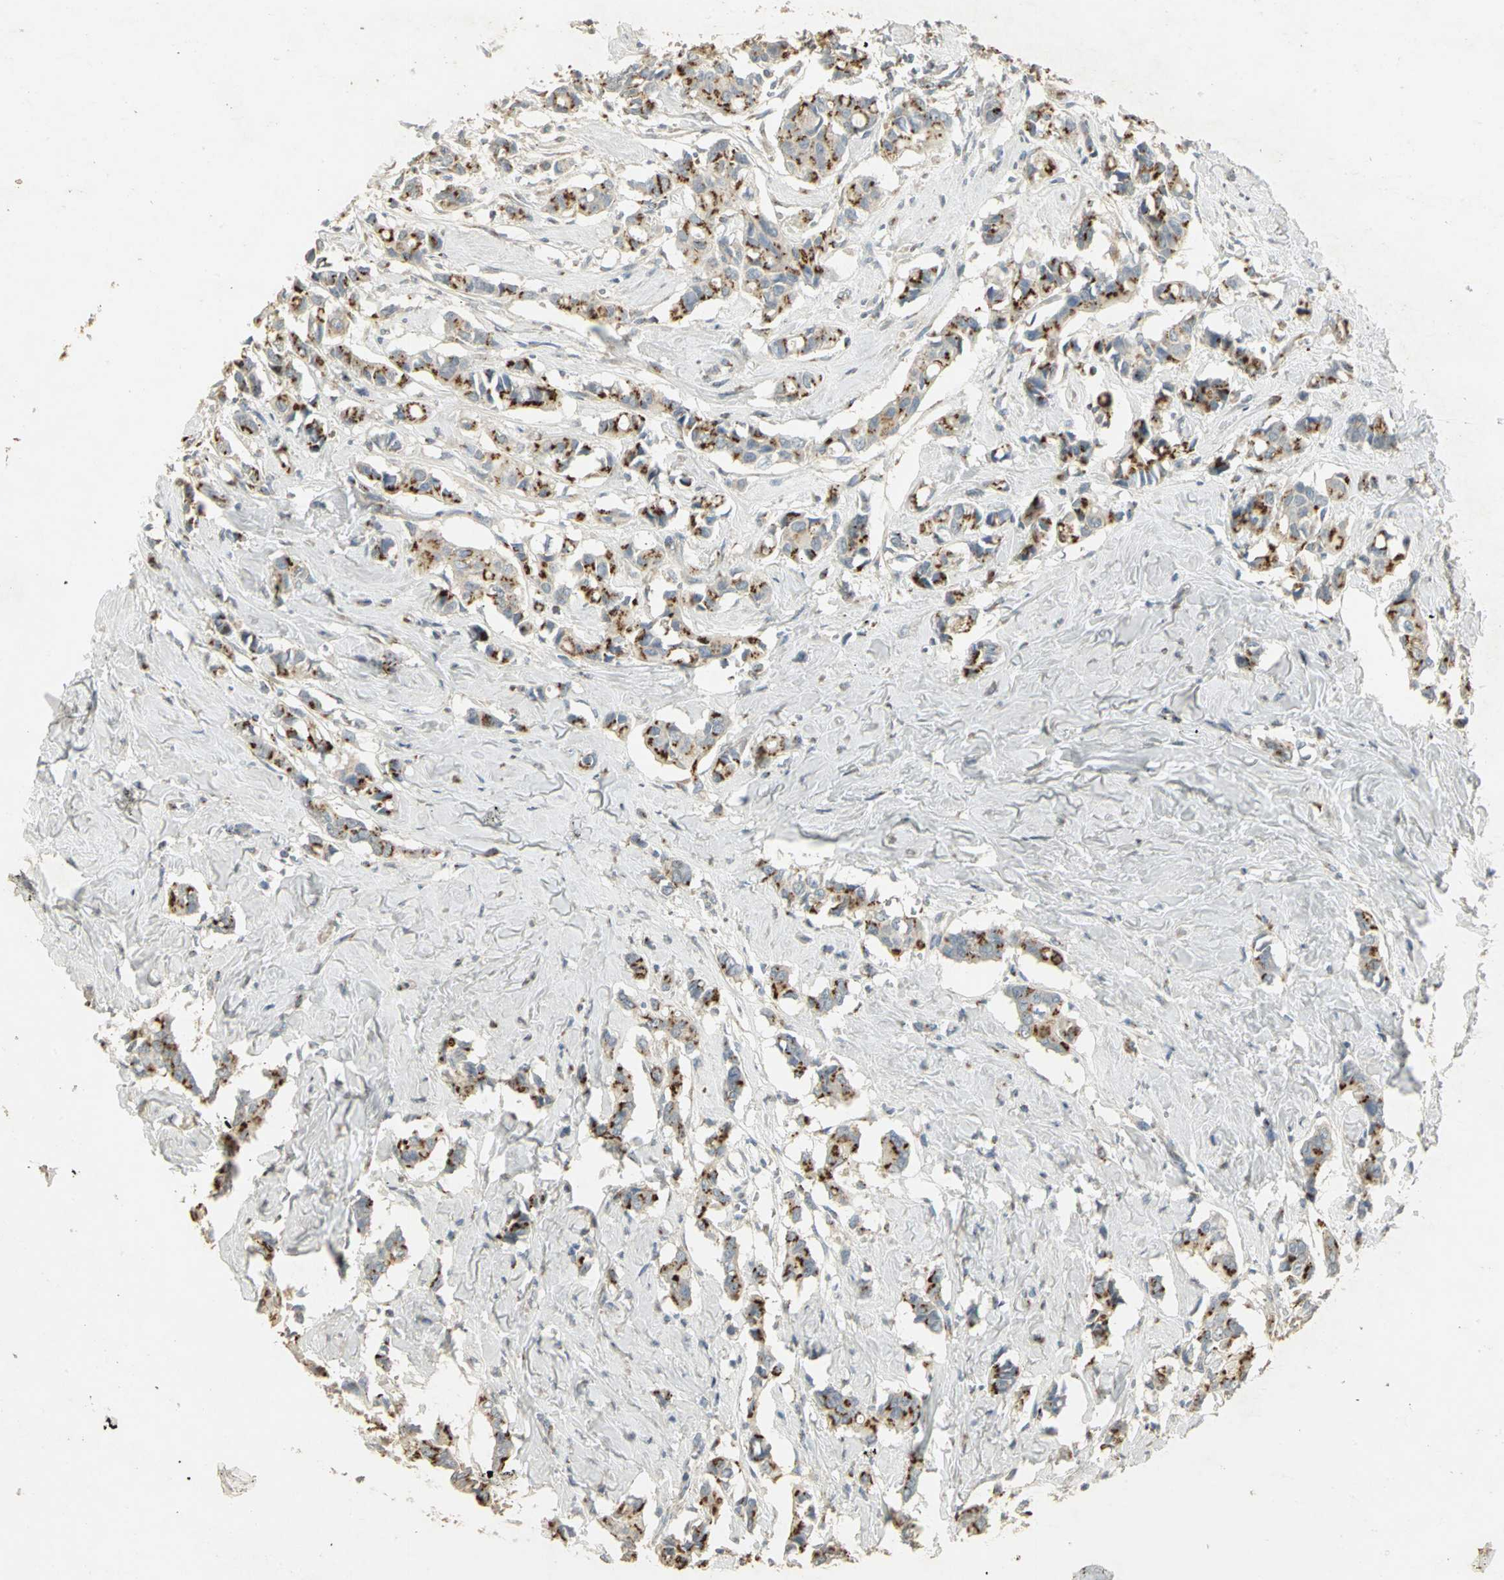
{"staining": {"intensity": "strong", "quantity": ">75%", "location": "cytoplasmic/membranous"}, "tissue": "breast cancer", "cell_type": "Tumor cells", "image_type": "cancer", "snomed": [{"axis": "morphology", "description": "Duct carcinoma"}, {"axis": "topography", "description": "Breast"}], "caption": "Immunohistochemistry (IHC) staining of breast cancer (intraductal carcinoma), which reveals high levels of strong cytoplasmic/membranous staining in about >75% of tumor cells indicating strong cytoplasmic/membranous protein positivity. The staining was performed using DAB (brown) for protein detection and nuclei were counterstained in hematoxylin (blue).", "gene": "TM9SF2", "patient": {"sex": "female", "age": 84}}